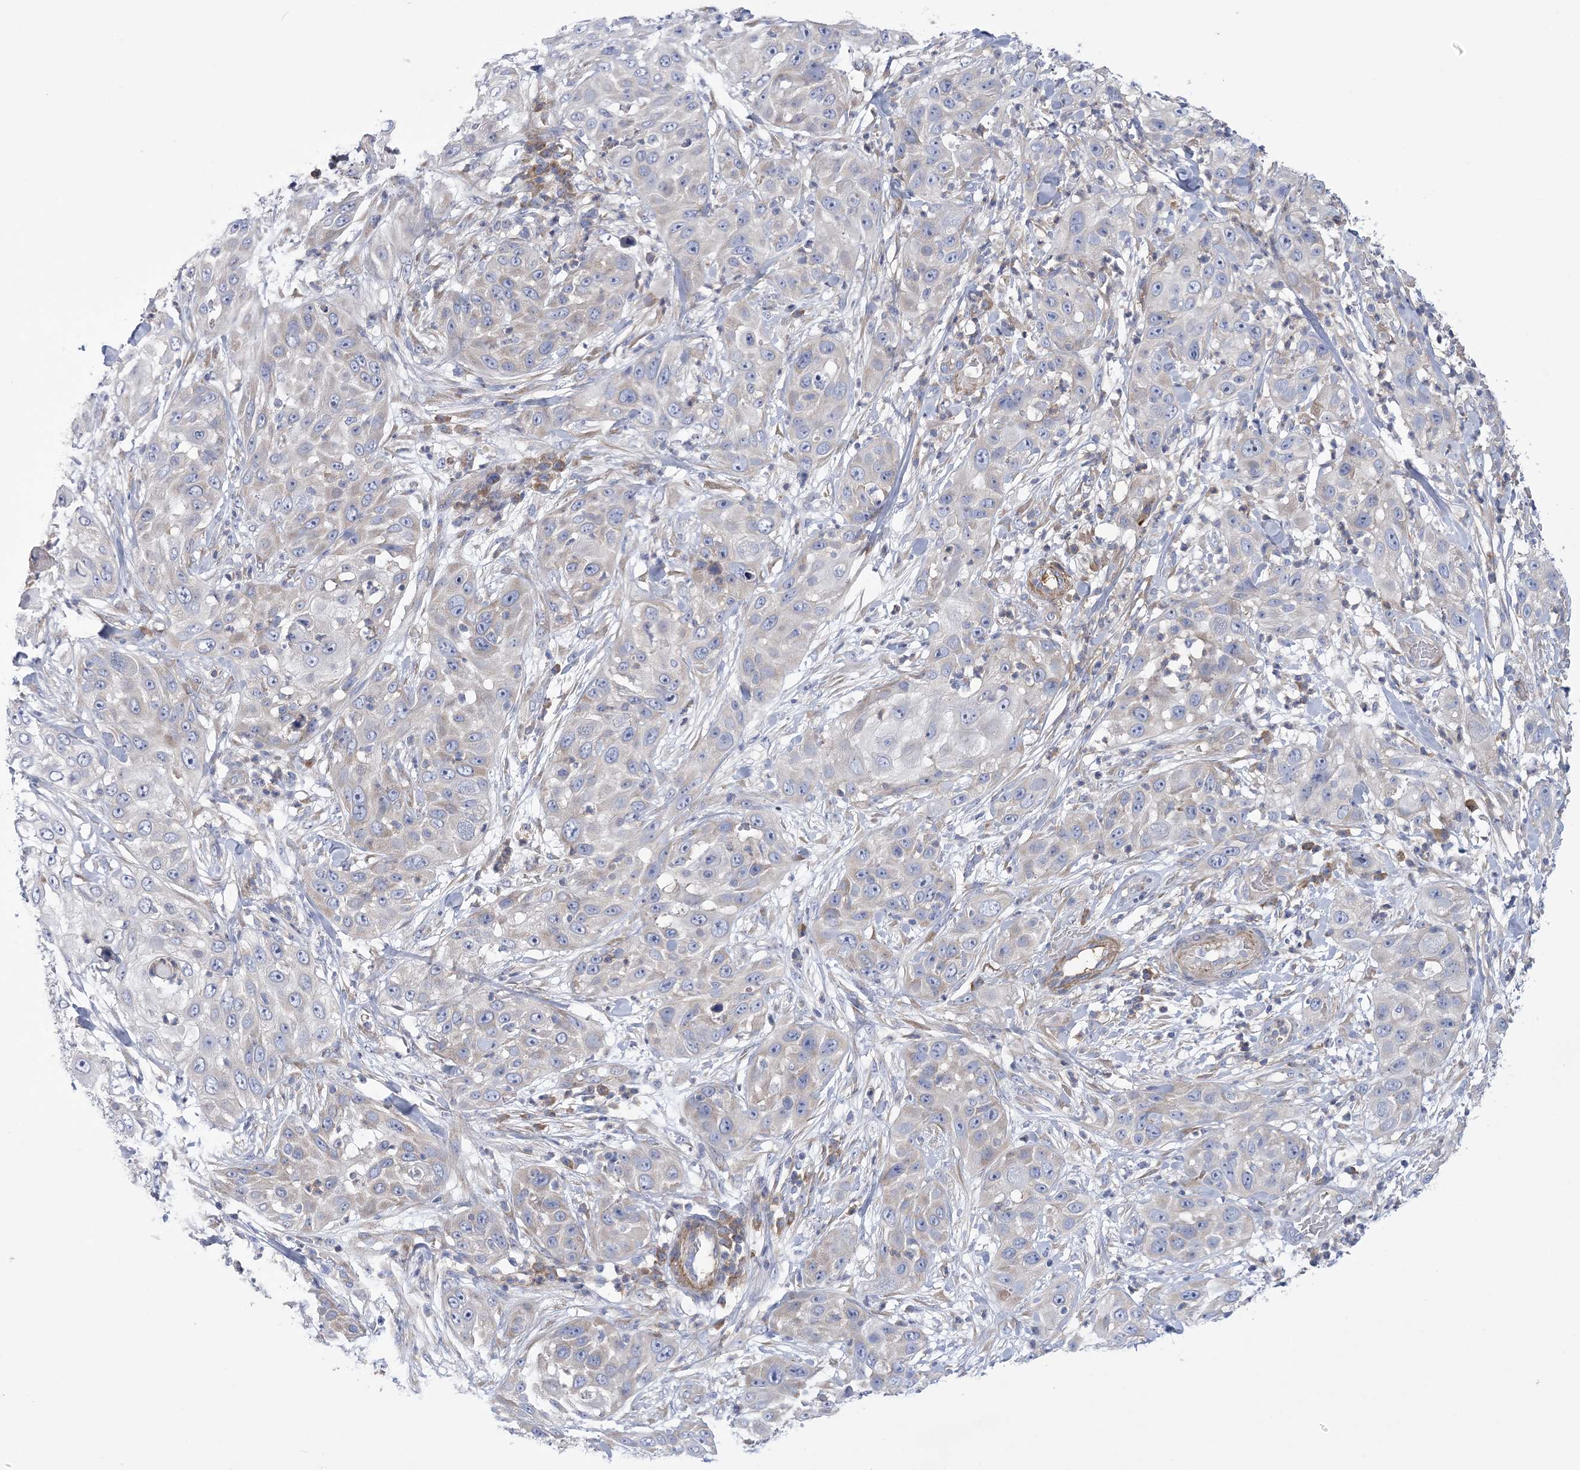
{"staining": {"intensity": "negative", "quantity": "none", "location": "none"}, "tissue": "skin cancer", "cell_type": "Tumor cells", "image_type": "cancer", "snomed": [{"axis": "morphology", "description": "Squamous cell carcinoma, NOS"}, {"axis": "topography", "description": "Skin"}], "caption": "Micrograph shows no significant protein expression in tumor cells of skin cancer (squamous cell carcinoma).", "gene": "ARSJ", "patient": {"sex": "female", "age": 44}}